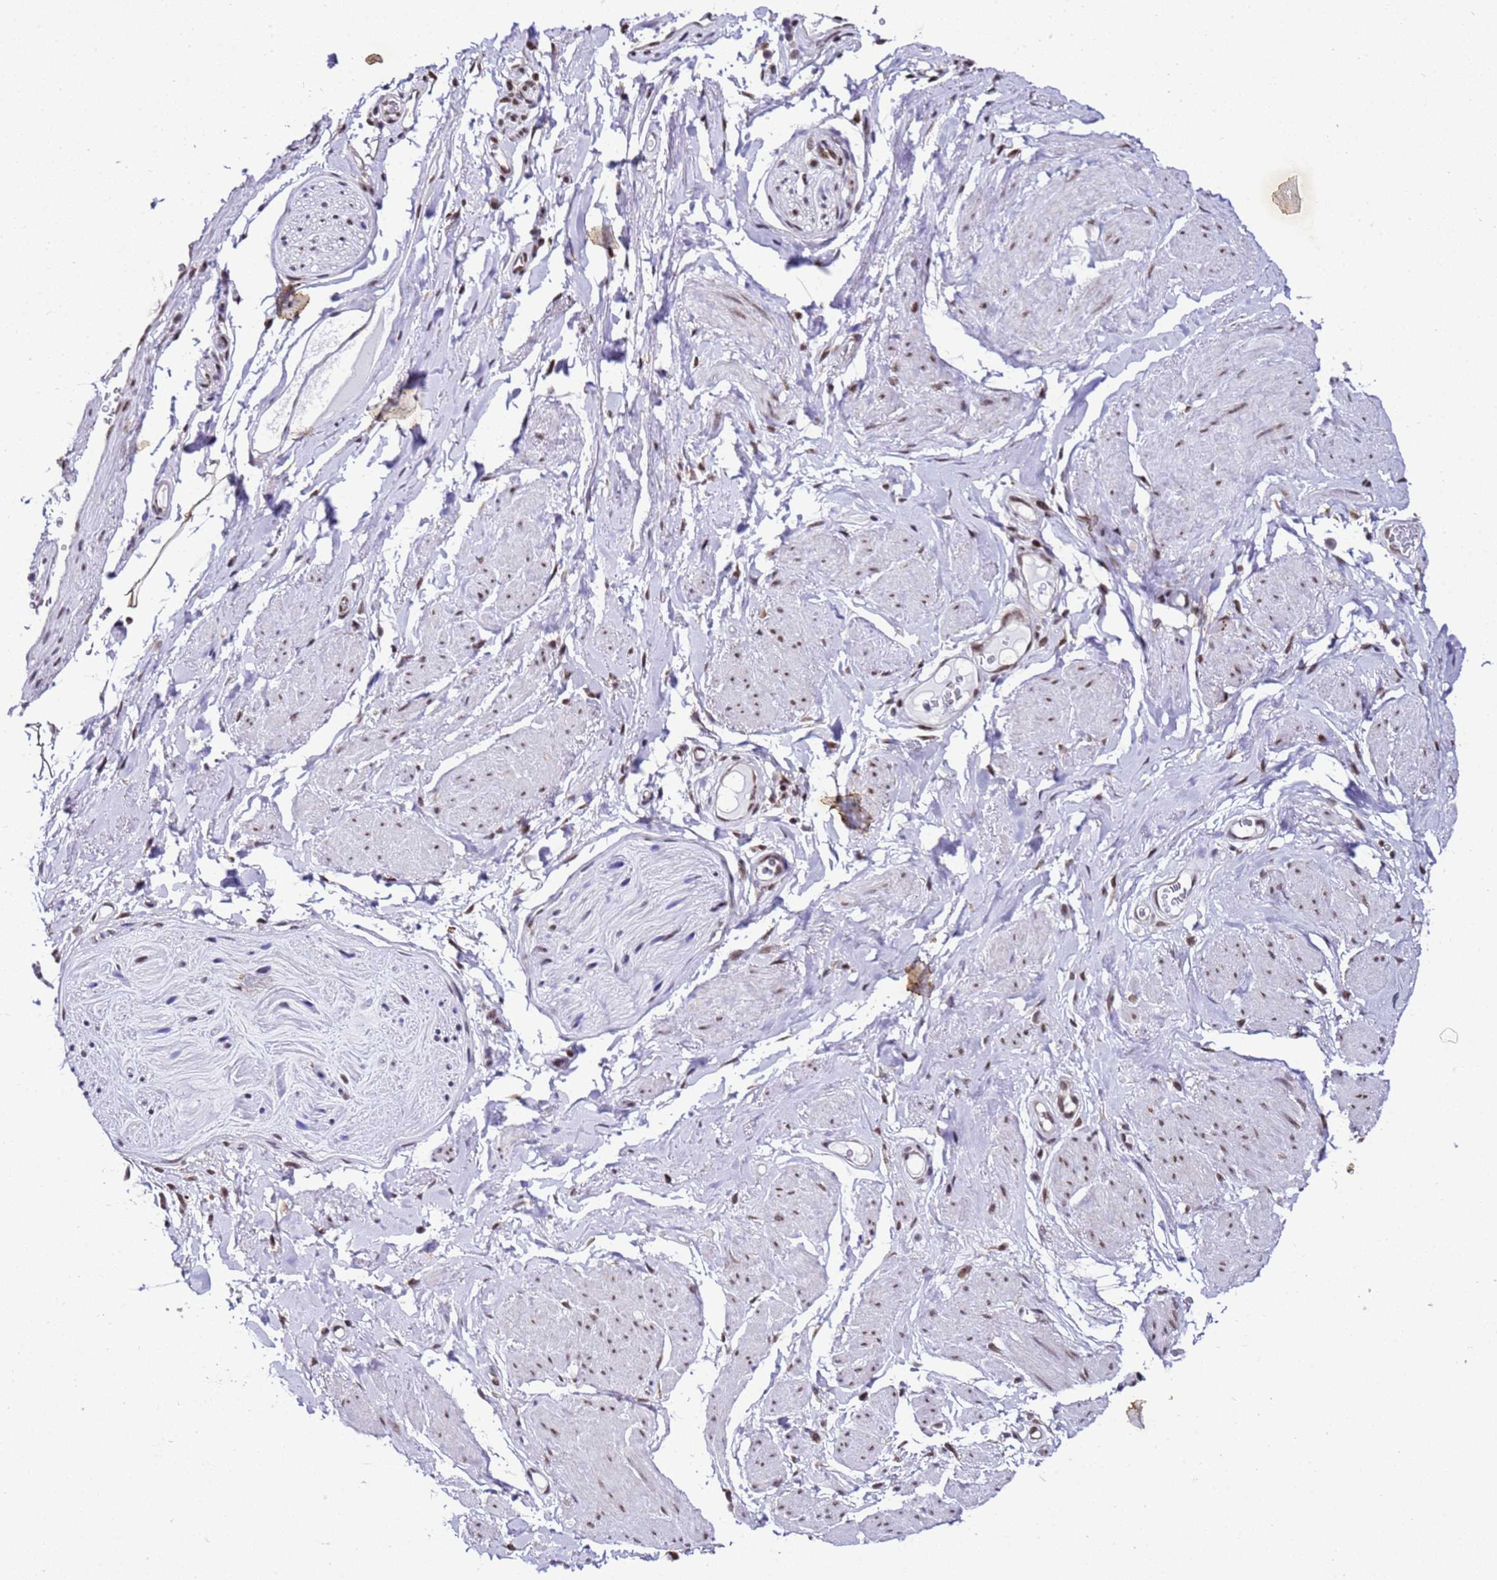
{"staining": {"intensity": "negative", "quantity": "none", "location": "none"}, "tissue": "soft tissue", "cell_type": "Fibroblasts", "image_type": "normal", "snomed": [{"axis": "morphology", "description": "Normal tissue, NOS"}, {"axis": "morphology", "description": "Adenocarcinoma, NOS"}, {"axis": "topography", "description": "Rectum"}, {"axis": "topography", "description": "Vagina"}, {"axis": "topography", "description": "Peripheral nerve tissue"}], "caption": "A high-resolution photomicrograph shows immunohistochemistry (IHC) staining of unremarkable soft tissue, which shows no significant expression in fibroblasts.", "gene": "SMN1", "patient": {"sex": "female", "age": 71}}